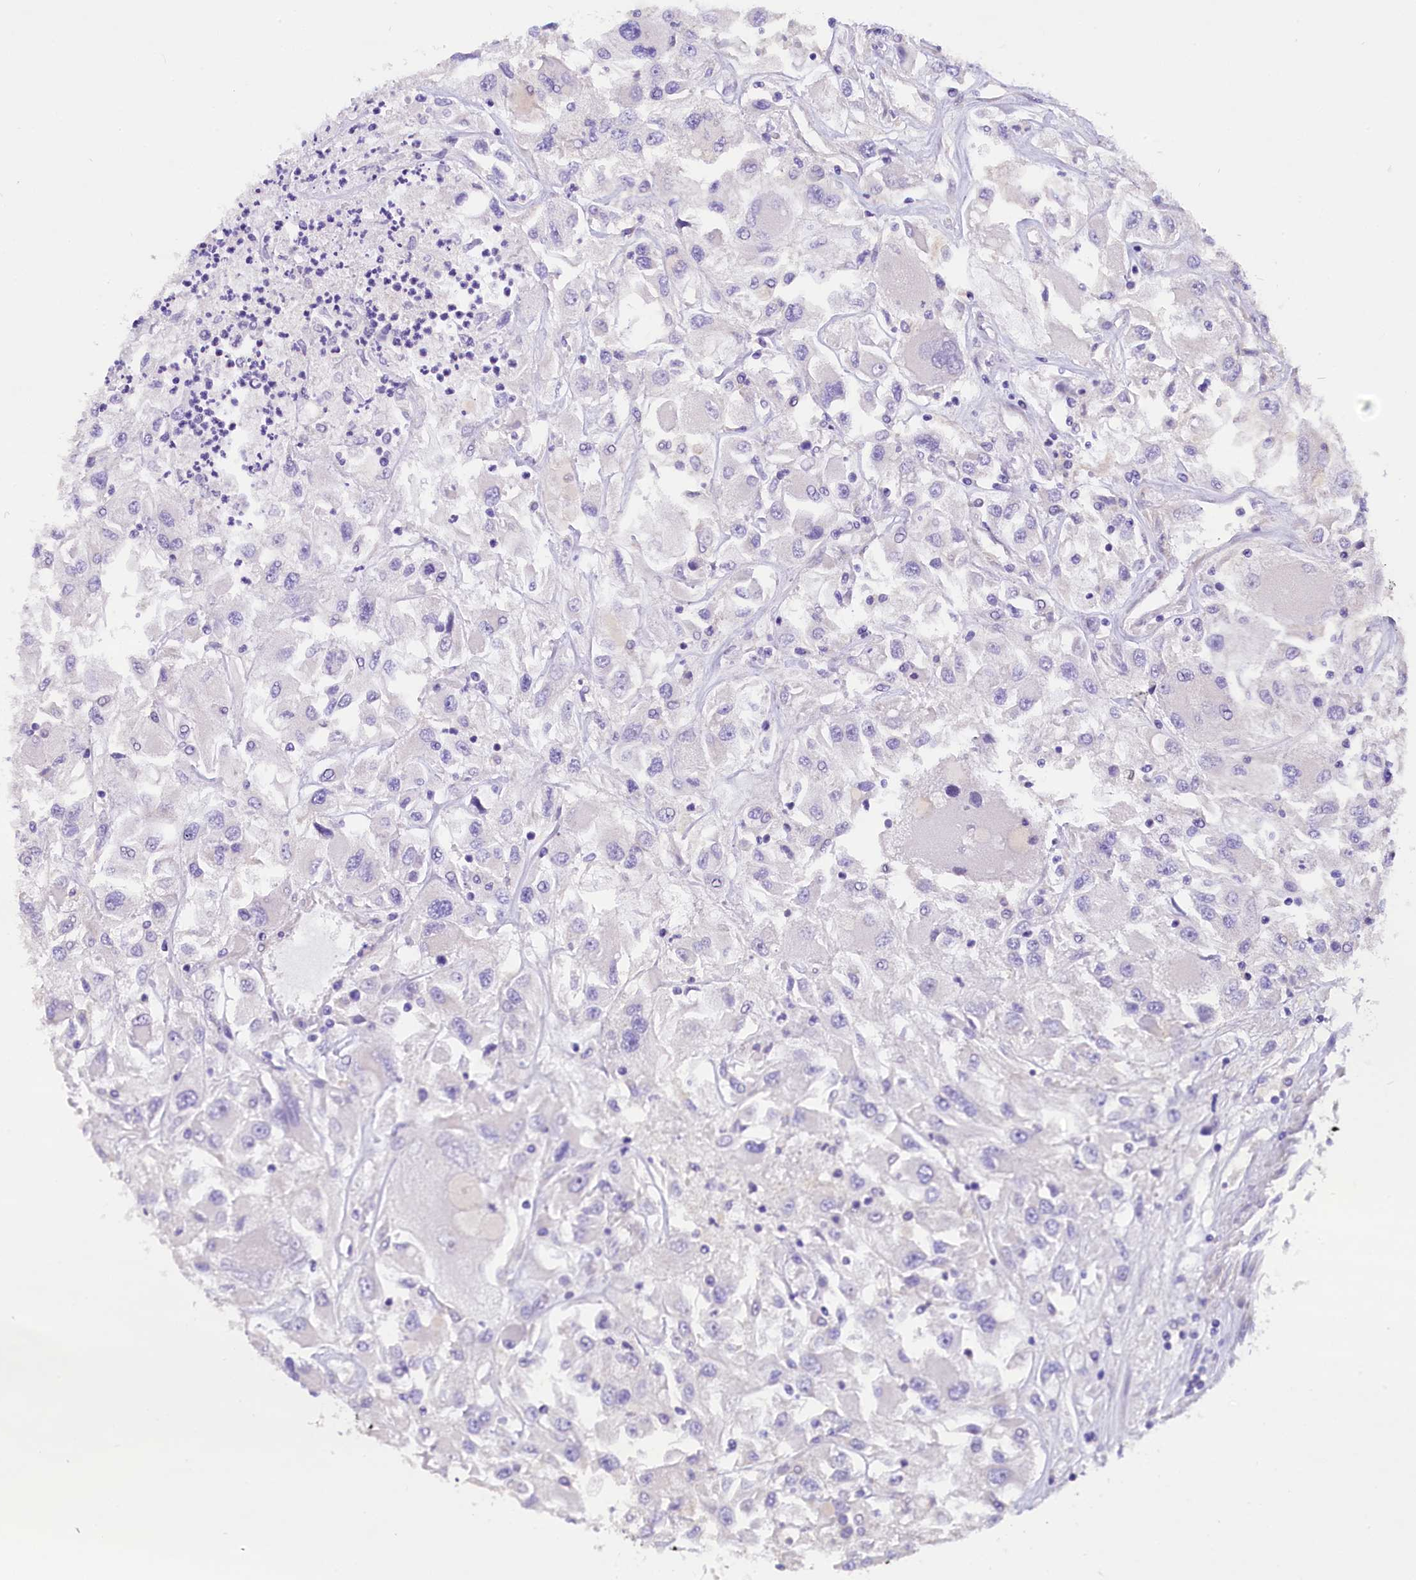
{"staining": {"intensity": "negative", "quantity": "none", "location": "none"}, "tissue": "renal cancer", "cell_type": "Tumor cells", "image_type": "cancer", "snomed": [{"axis": "morphology", "description": "Adenocarcinoma, NOS"}, {"axis": "topography", "description": "Kidney"}], "caption": "The immunohistochemistry (IHC) photomicrograph has no significant staining in tumor cells of adenocarcinoma (renal) tissue.", "gene": "AP3B2", "patient": {"sex": "female", "age": 52}}